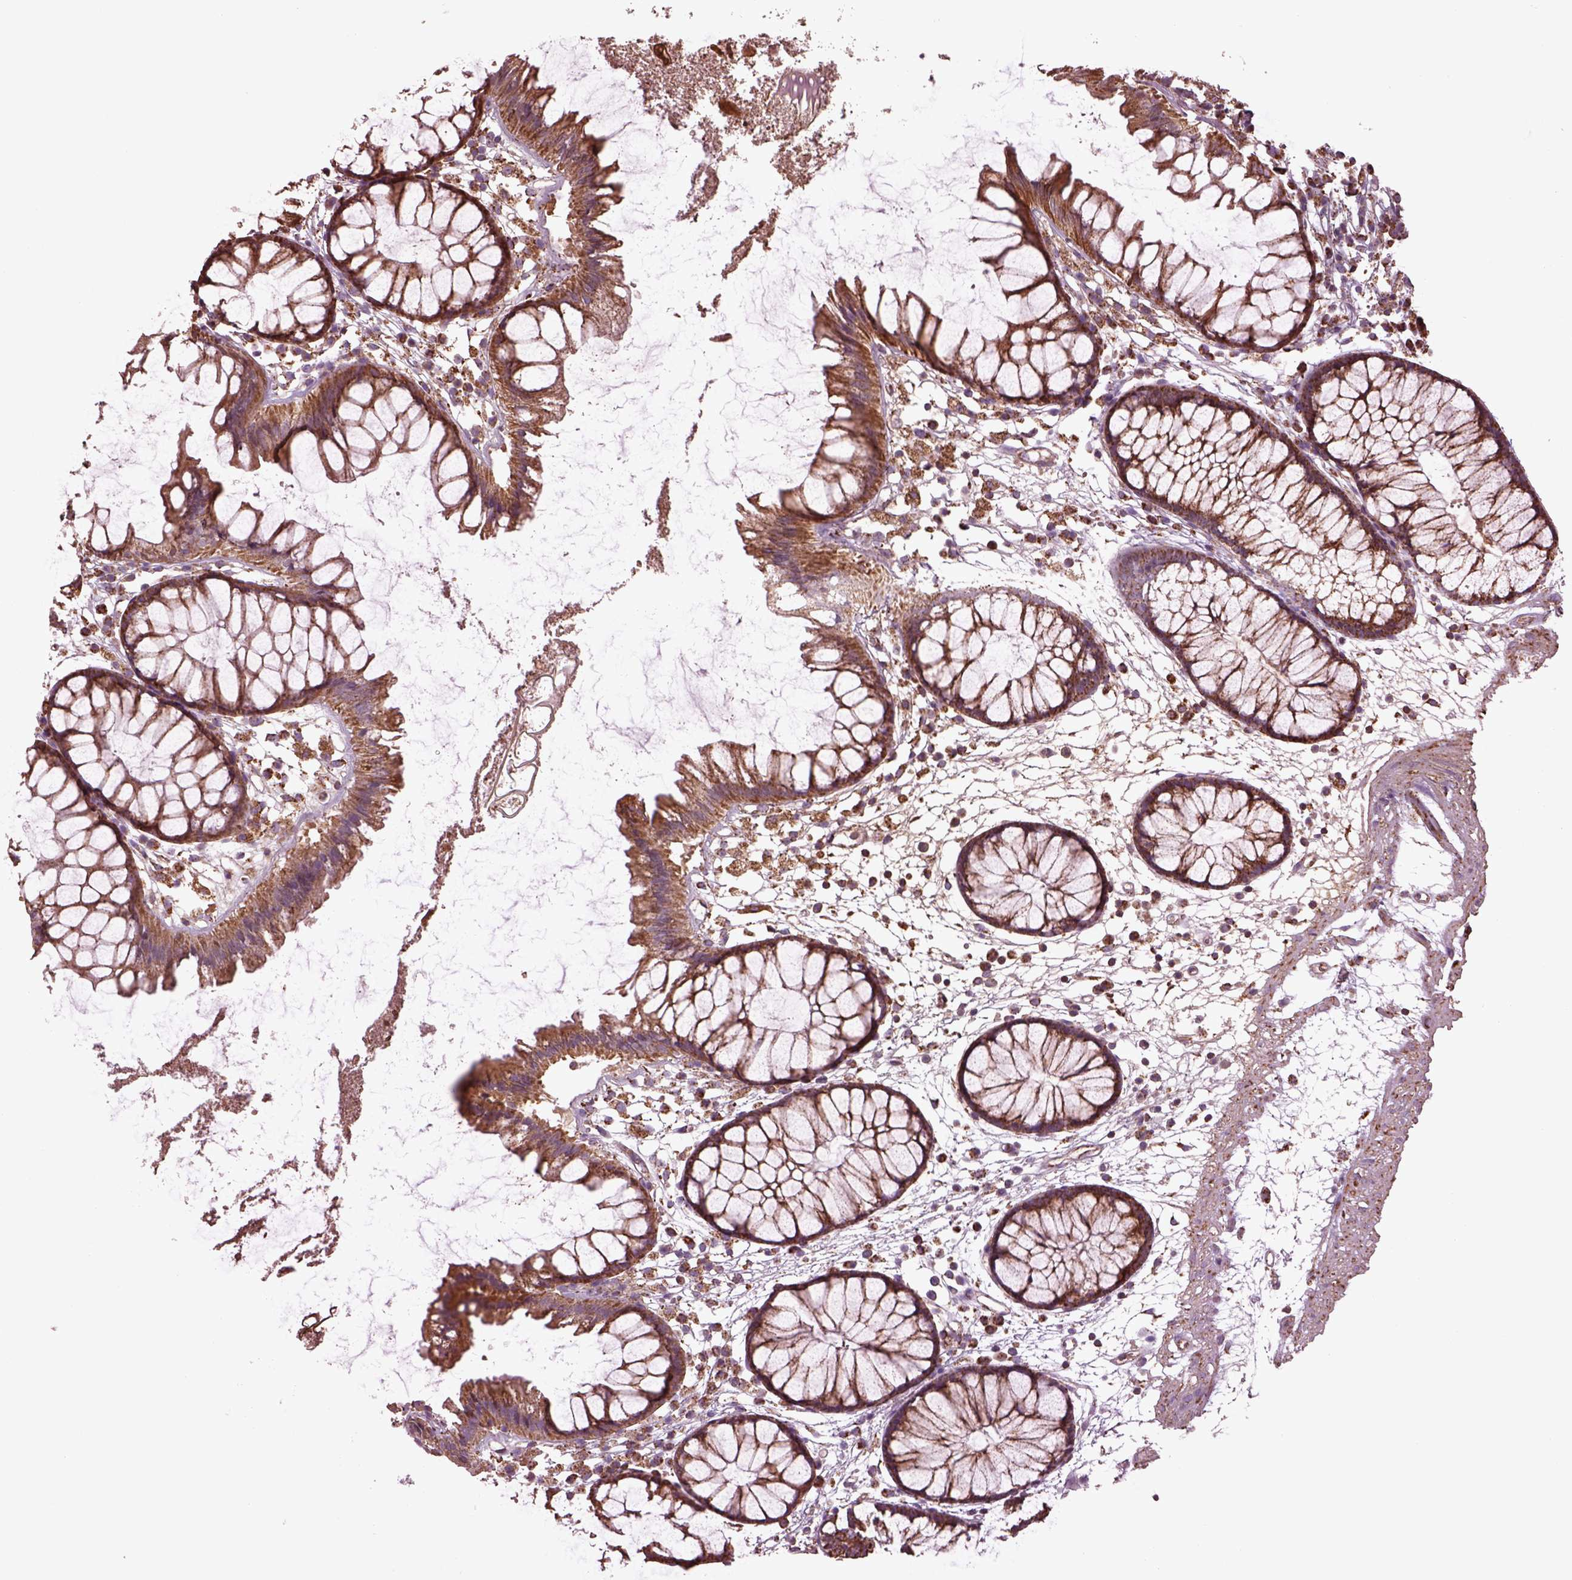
{"staining": {"intensity": "negative", "quantity": "none", "location": "none"}, "tissue": "colon", "cell_type": "Endothelial cells", "image_type": "normal", "snomed": [{"axis": "morphology", "description": "Normal tissue, NOS"}, {"axis": "morphology", "description": "Adenocarcinoma, NOS"}, {"axis": "topography", "description": "Colon"}], "caption": "This is an immunohistochemistry (IHC) image of unremarkable colon. There is no expression in endothelial cells.", "gene": "TMEM254", "patient": {"sex": "male", "age": 65}}